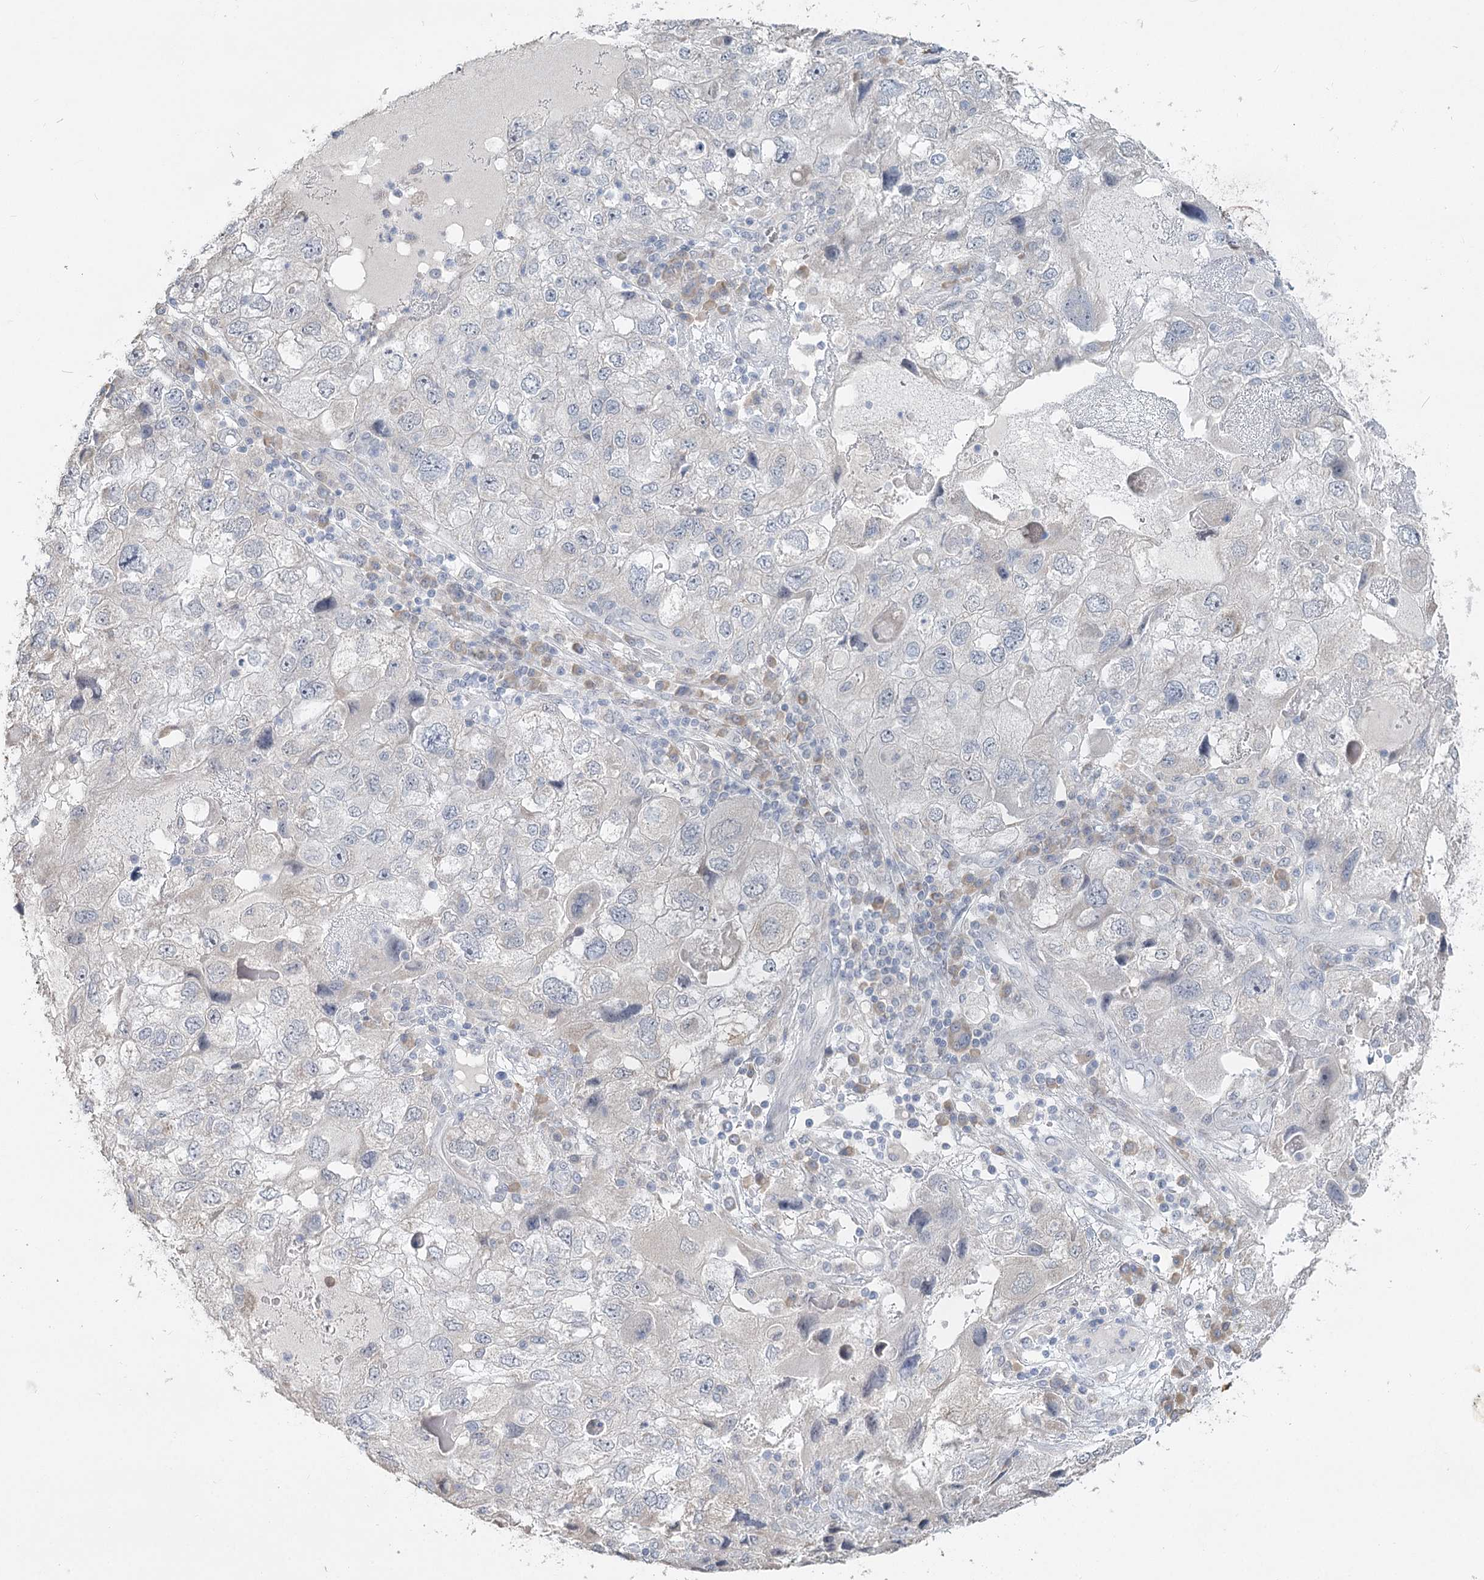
{"staining": {"intensity": "negative", "quantity": "none", "location": "none"}, "tissue": "endometrial cancer", "cell_type": "Tumor cells", "image_type": "cancer", "snomed": [{"axis": "morphology", "description": "Adenocarcinoma, NOS"}, {"axis": "topography", "description": "Endometrium"}], "caption": "Human endometrial cancer stained for a protein using immunohistochemistry shows no staining in tumor cells.", "gene": "SLC9A3", "patient": {"sex": "female", "age": 49}}